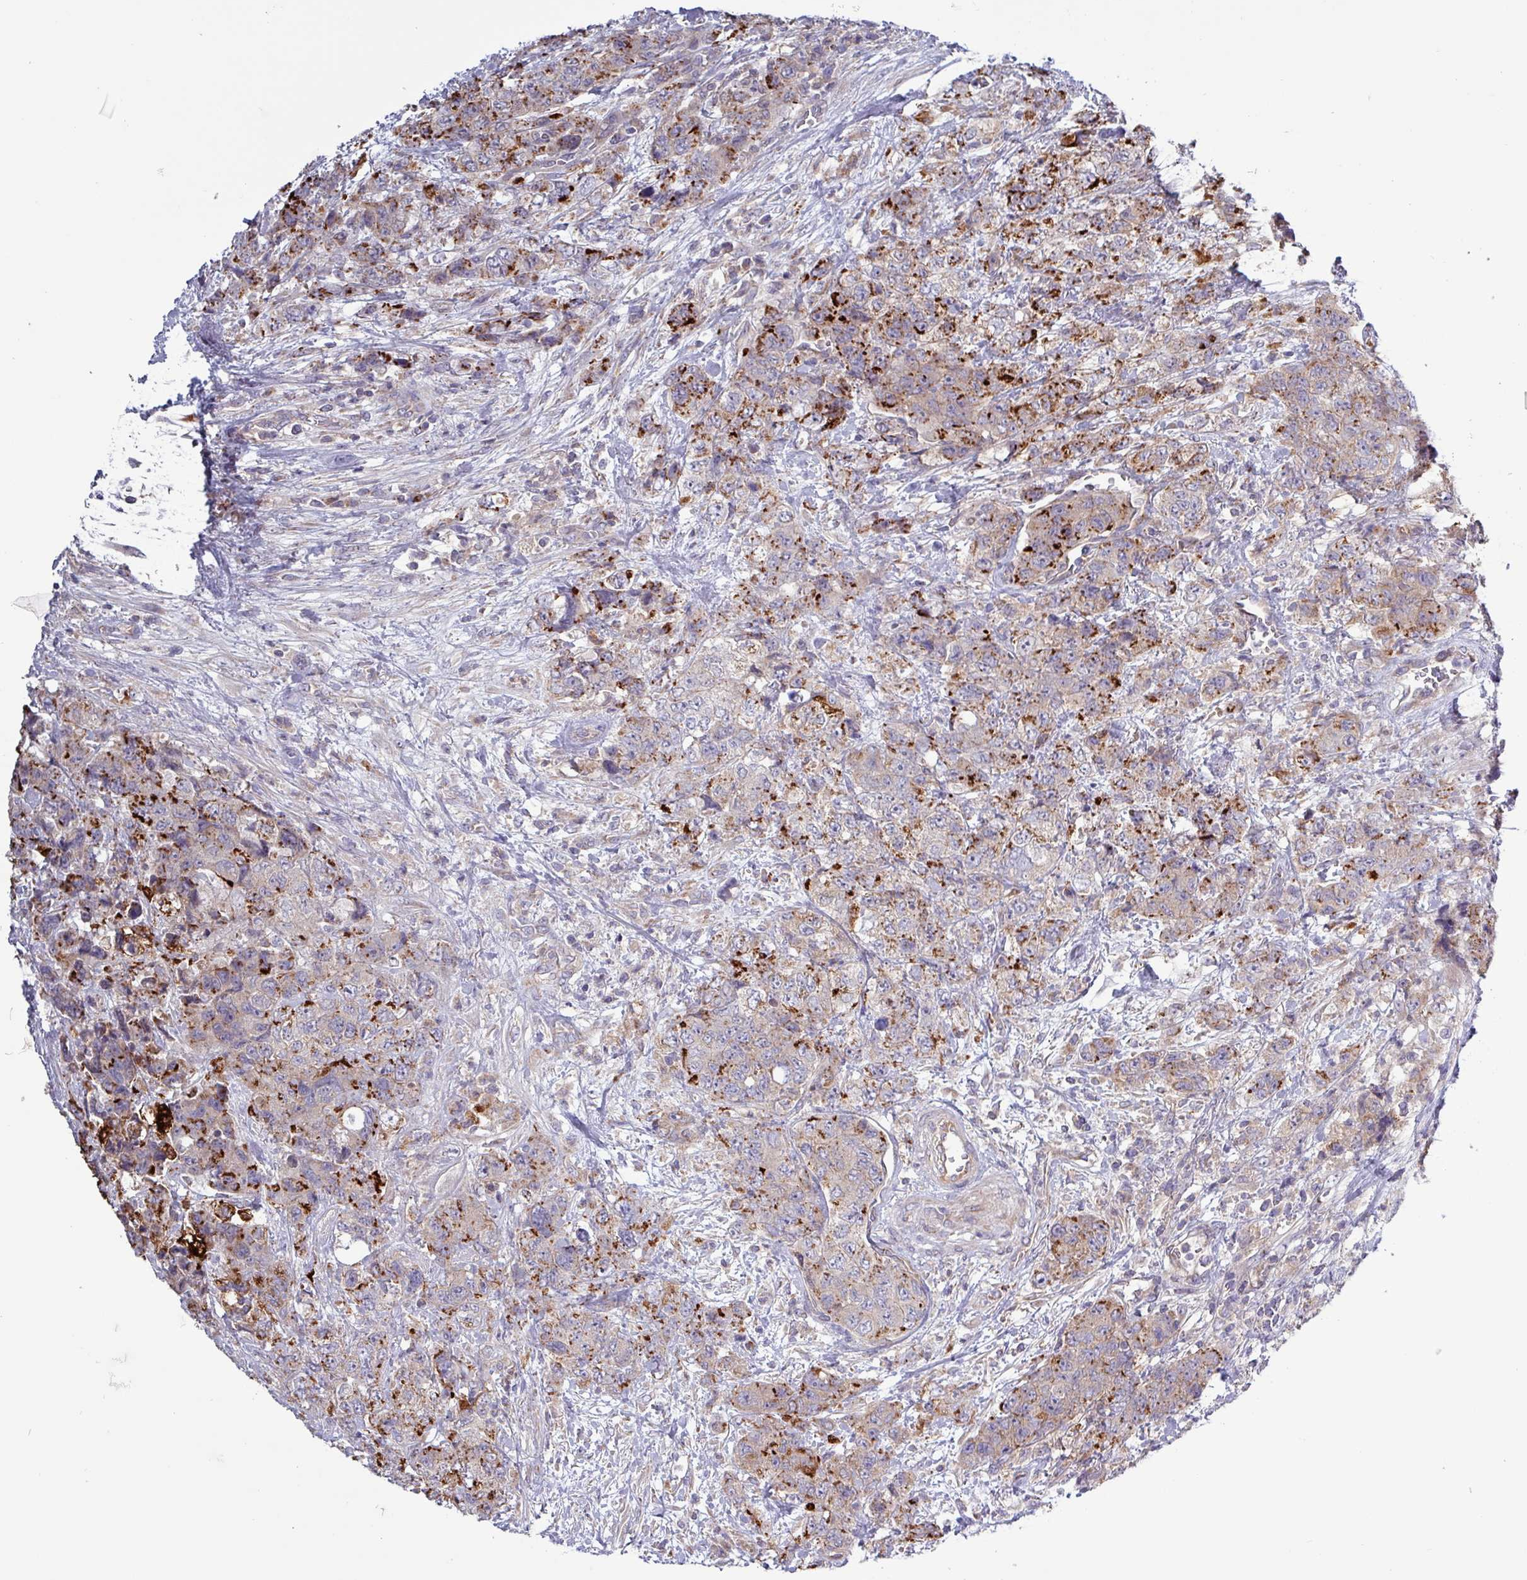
{"staining": {"intensity": "strong", "quantity": "<25%", "location": "cytoplasmic/membranous"}, "tissue": "urothelial cancer", "cell_type": "Tumor cells", "image_type": "cancer", "snomed": [{"axis": "morphology", "description": "Urothelial carcinoma, High grade"}, {"axis": "topography", "description": "Urinary bladder"}], "caption": "This histopathology image demonstrates urothelial cancer stained with immunohistochemistry (IHC) to label a protein in brown. The cytoplasmic/membranous of tumor cells show strong positivity for the protein. Nuclei are counter-stained blue.", "gene": "PLIN2", "patient": {"sex": "female", "age": 78}}